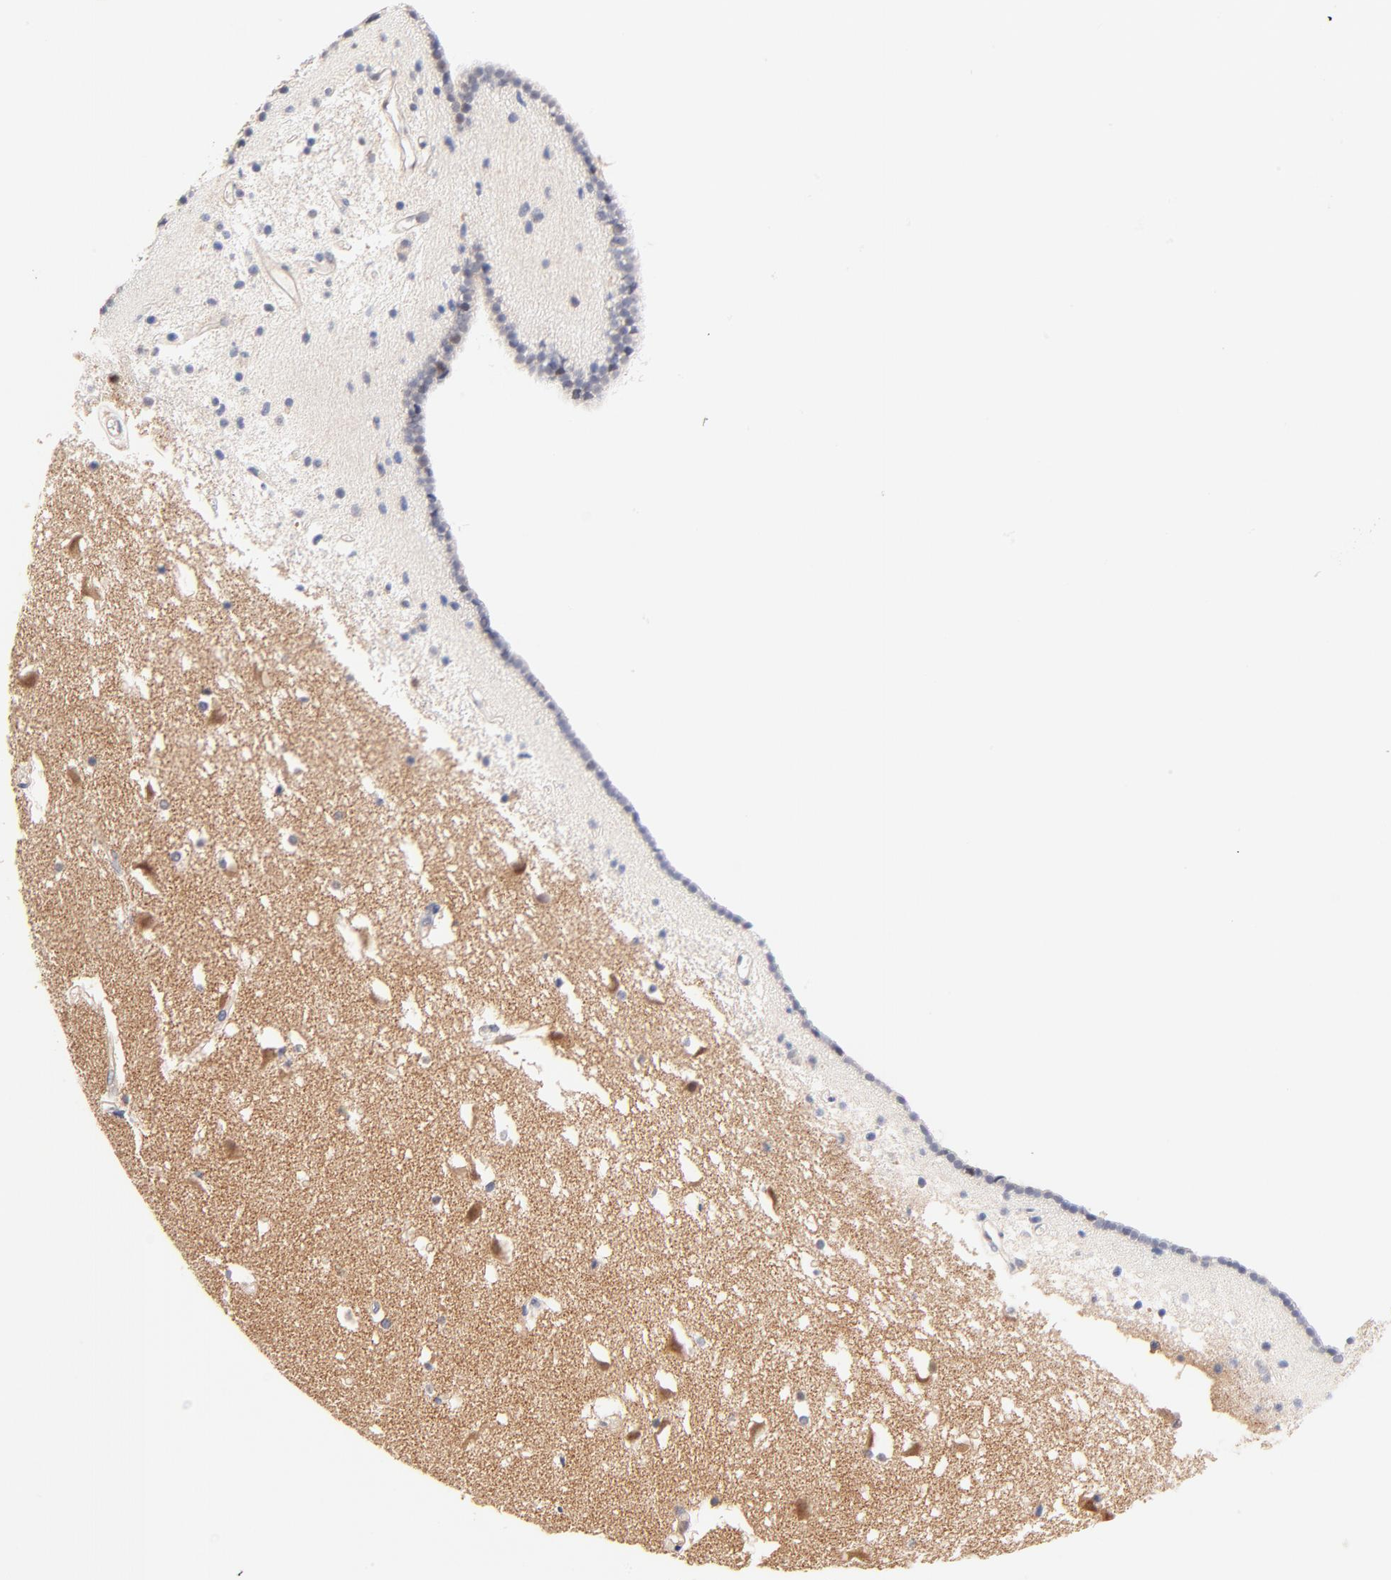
{"staining": {"intensity": "moderate", "quantity": "25%-75%", "location": "cytoplasmic/membranous,nuclear"}, "tissue": "caudate", "cell_type": "Glial cells", "image_type": "normal", "snomed": [{"axis": "morphology", "description": "Normal tissue, NOS"}, {"axis": "topography", "description": "Lateral ventricle wall"}], "caption": "Protein analysis of unremarkable caudate displays moderate cytoplasmic/membranous,nuclear positivity in about 25%-75% of glial cells.", "gene": "TXNL1", "patient": {"sex": "male", "age": 45}}